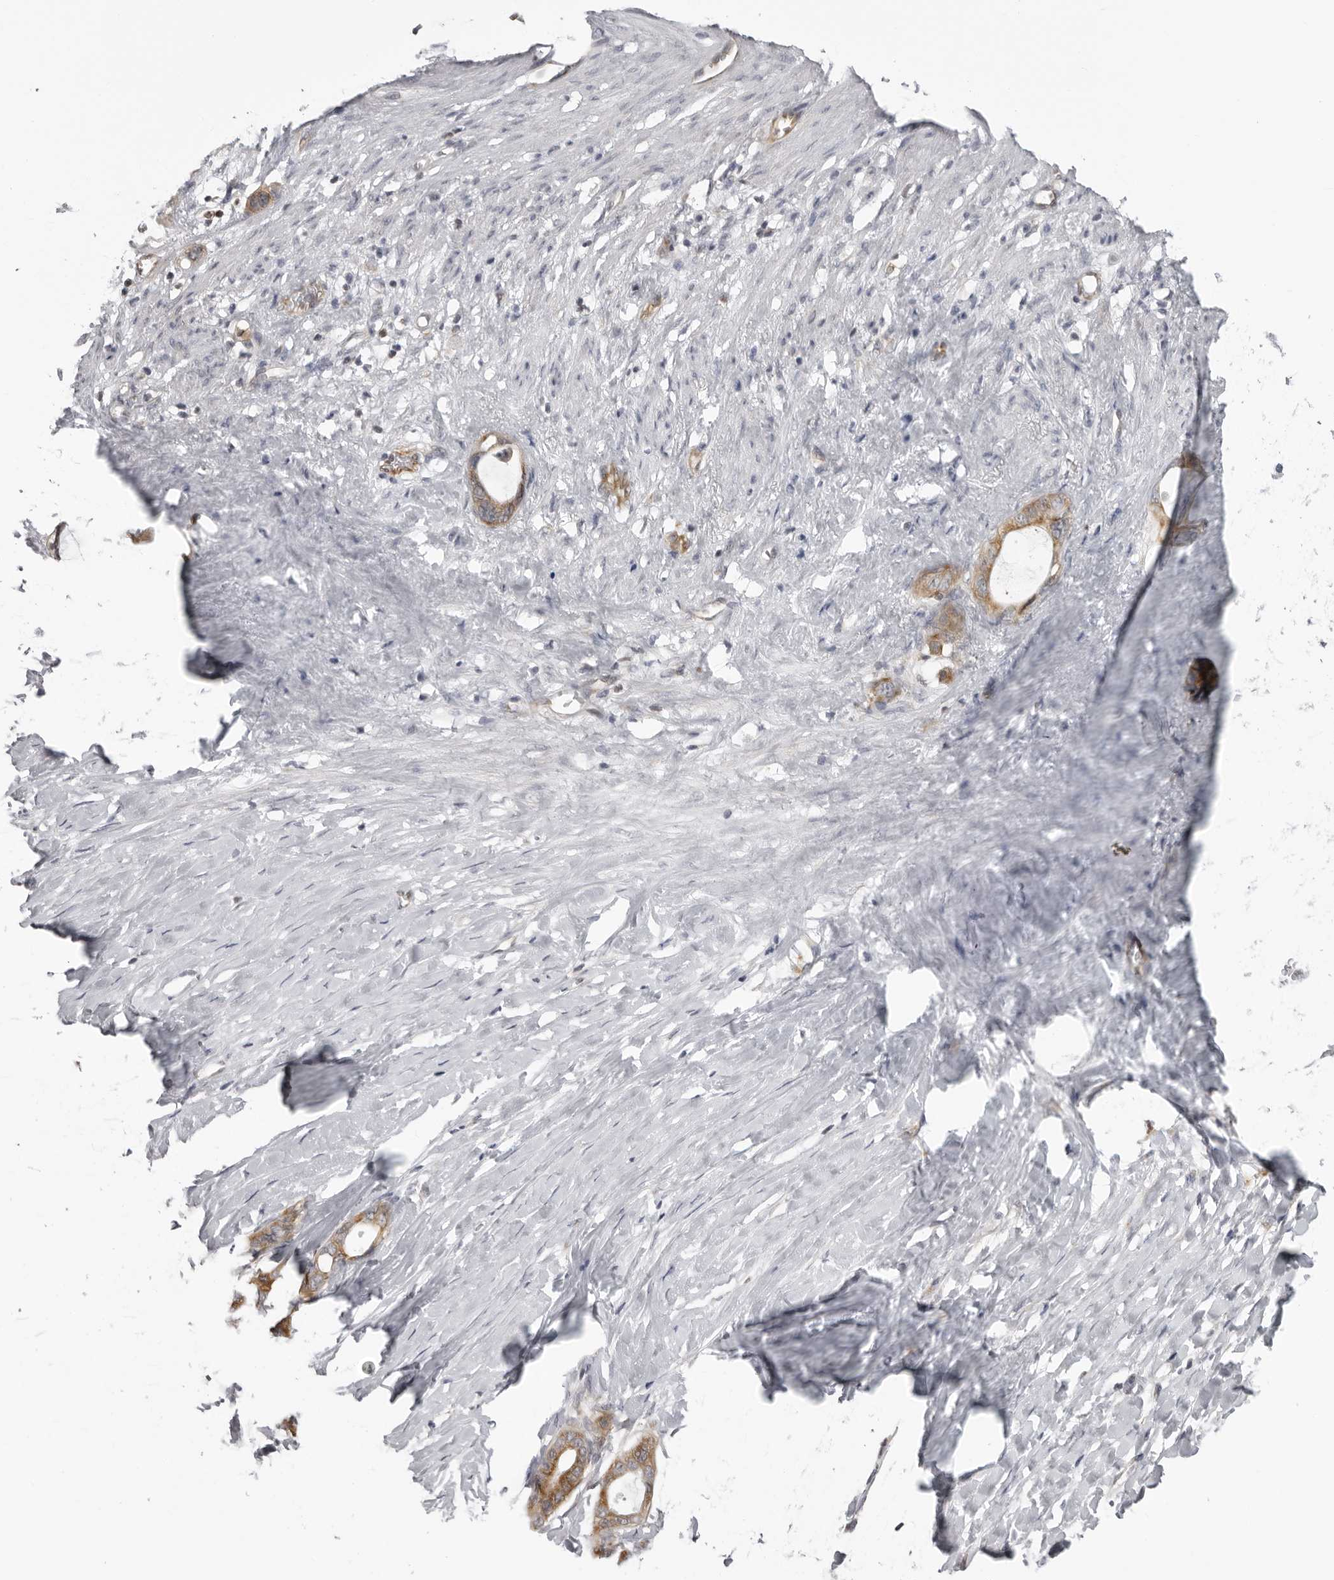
{"staining": {"intensity": "moderate", "quantity": ">75%", "location": "cytoplasmic/membranous"}, "tissue": "stomach cancer", "cell_type": "Tumor cells", "image_type": "cancer", "snomed": [{"axis": "morphology", "description": "Adenocarcinoma, NOS"}, {"axis": "topography", "description": "Stomach"}], "caption": "Stomach adenocarcinoma stained with immunohistochemistry (IHC) shows moderate cytoplasmic/membranous staining in about >75% of tumor cells.", "gene": "MRPS15", "patient": {"sex": "female", "age": 75}}